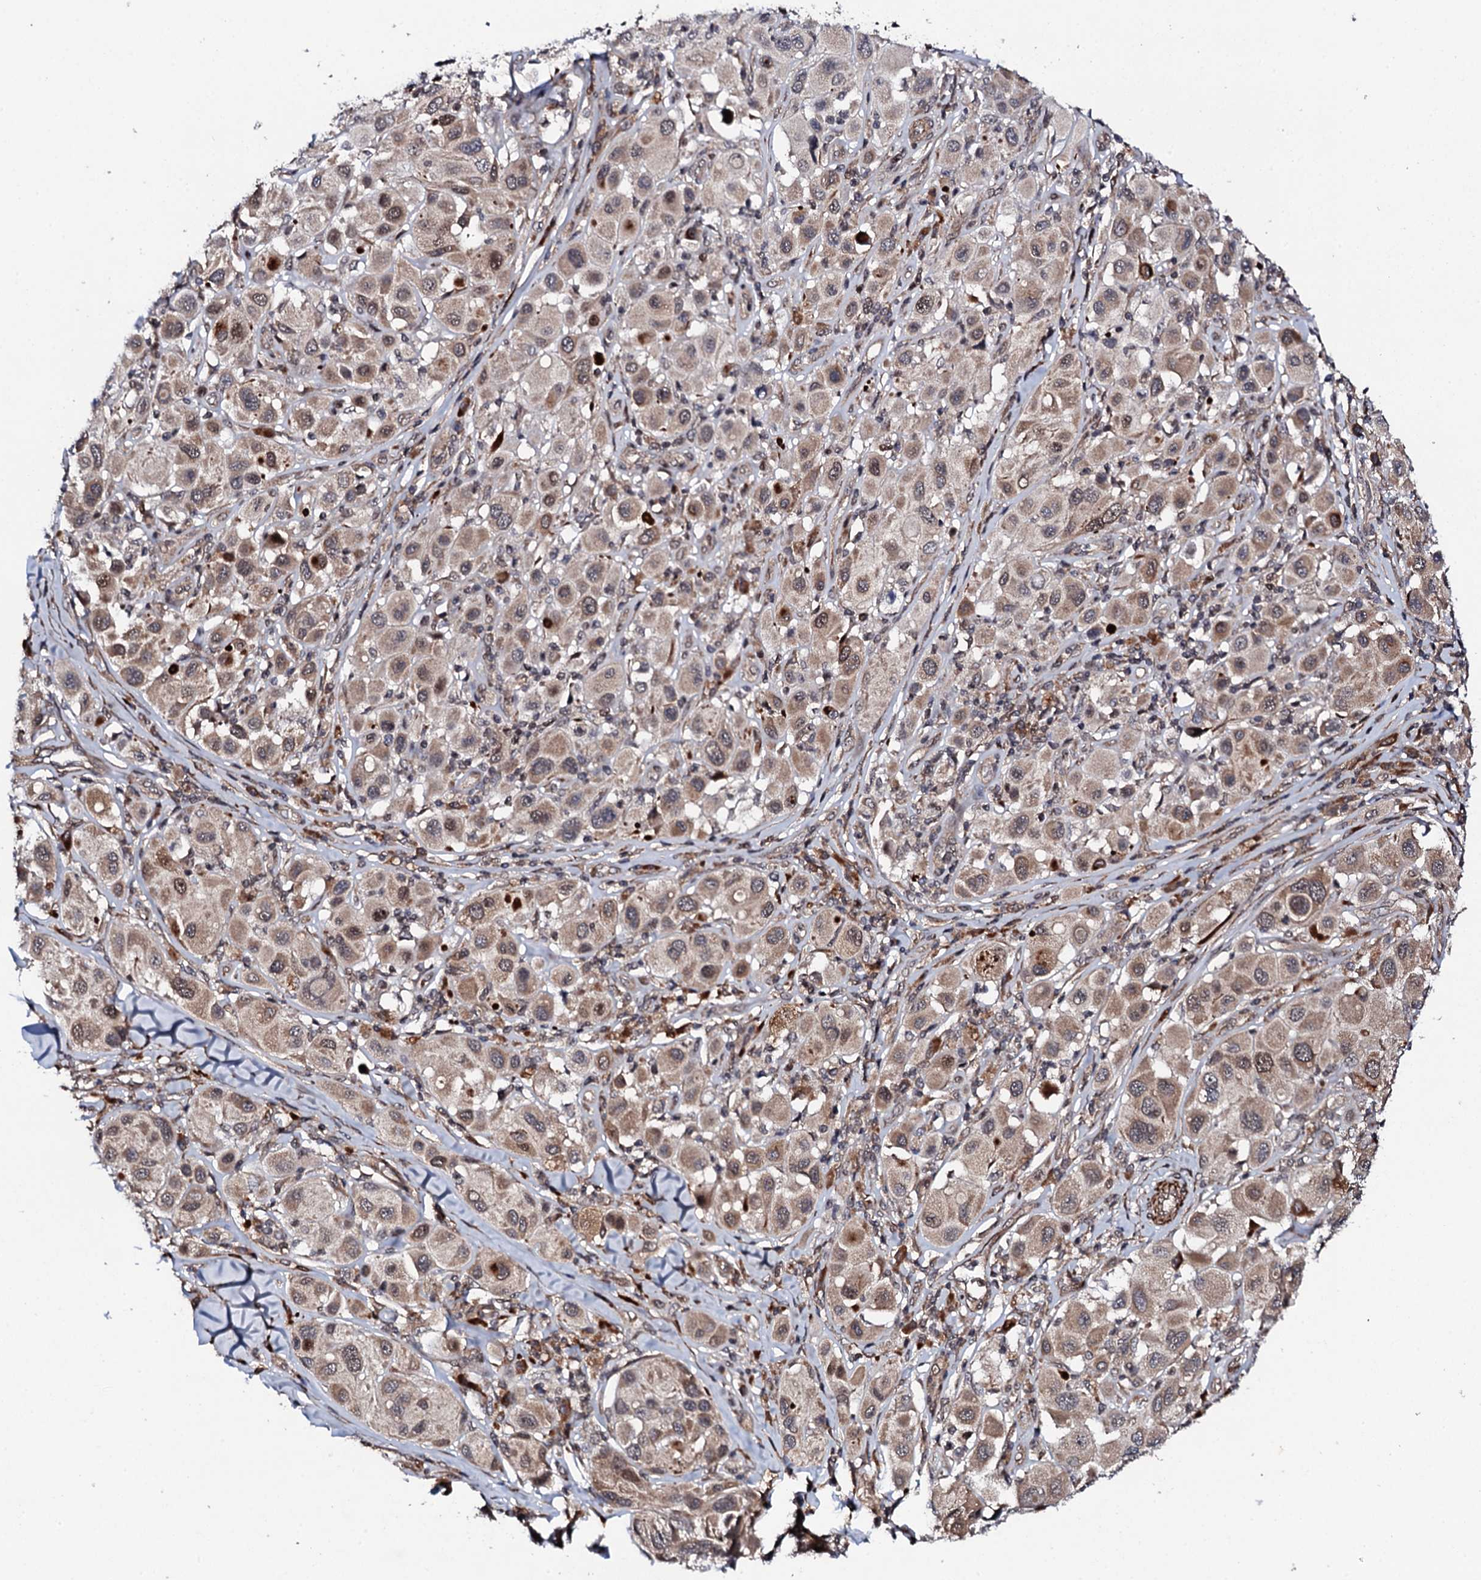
{"staining": {"intensity": "weak", "quantity": ">75%", "location": "cytoplasmic/membranous"}, "tissue": "melanoma", "cell_type": "Tumor cells", "image_type": "cancer", "snomed": [{"axis": "morphology", "description": "Malignant melanoma, Metastatic site"}, {"axis": "topography", "description": "Skin"}], "caption": "A brown stain labels weak cytoplasmic/membranous positivity of a protein in malignant melanoma (metastatic site) tumor cells.", "gene": "FAM111A", "patient": {"sex": "male", "age": 41}}